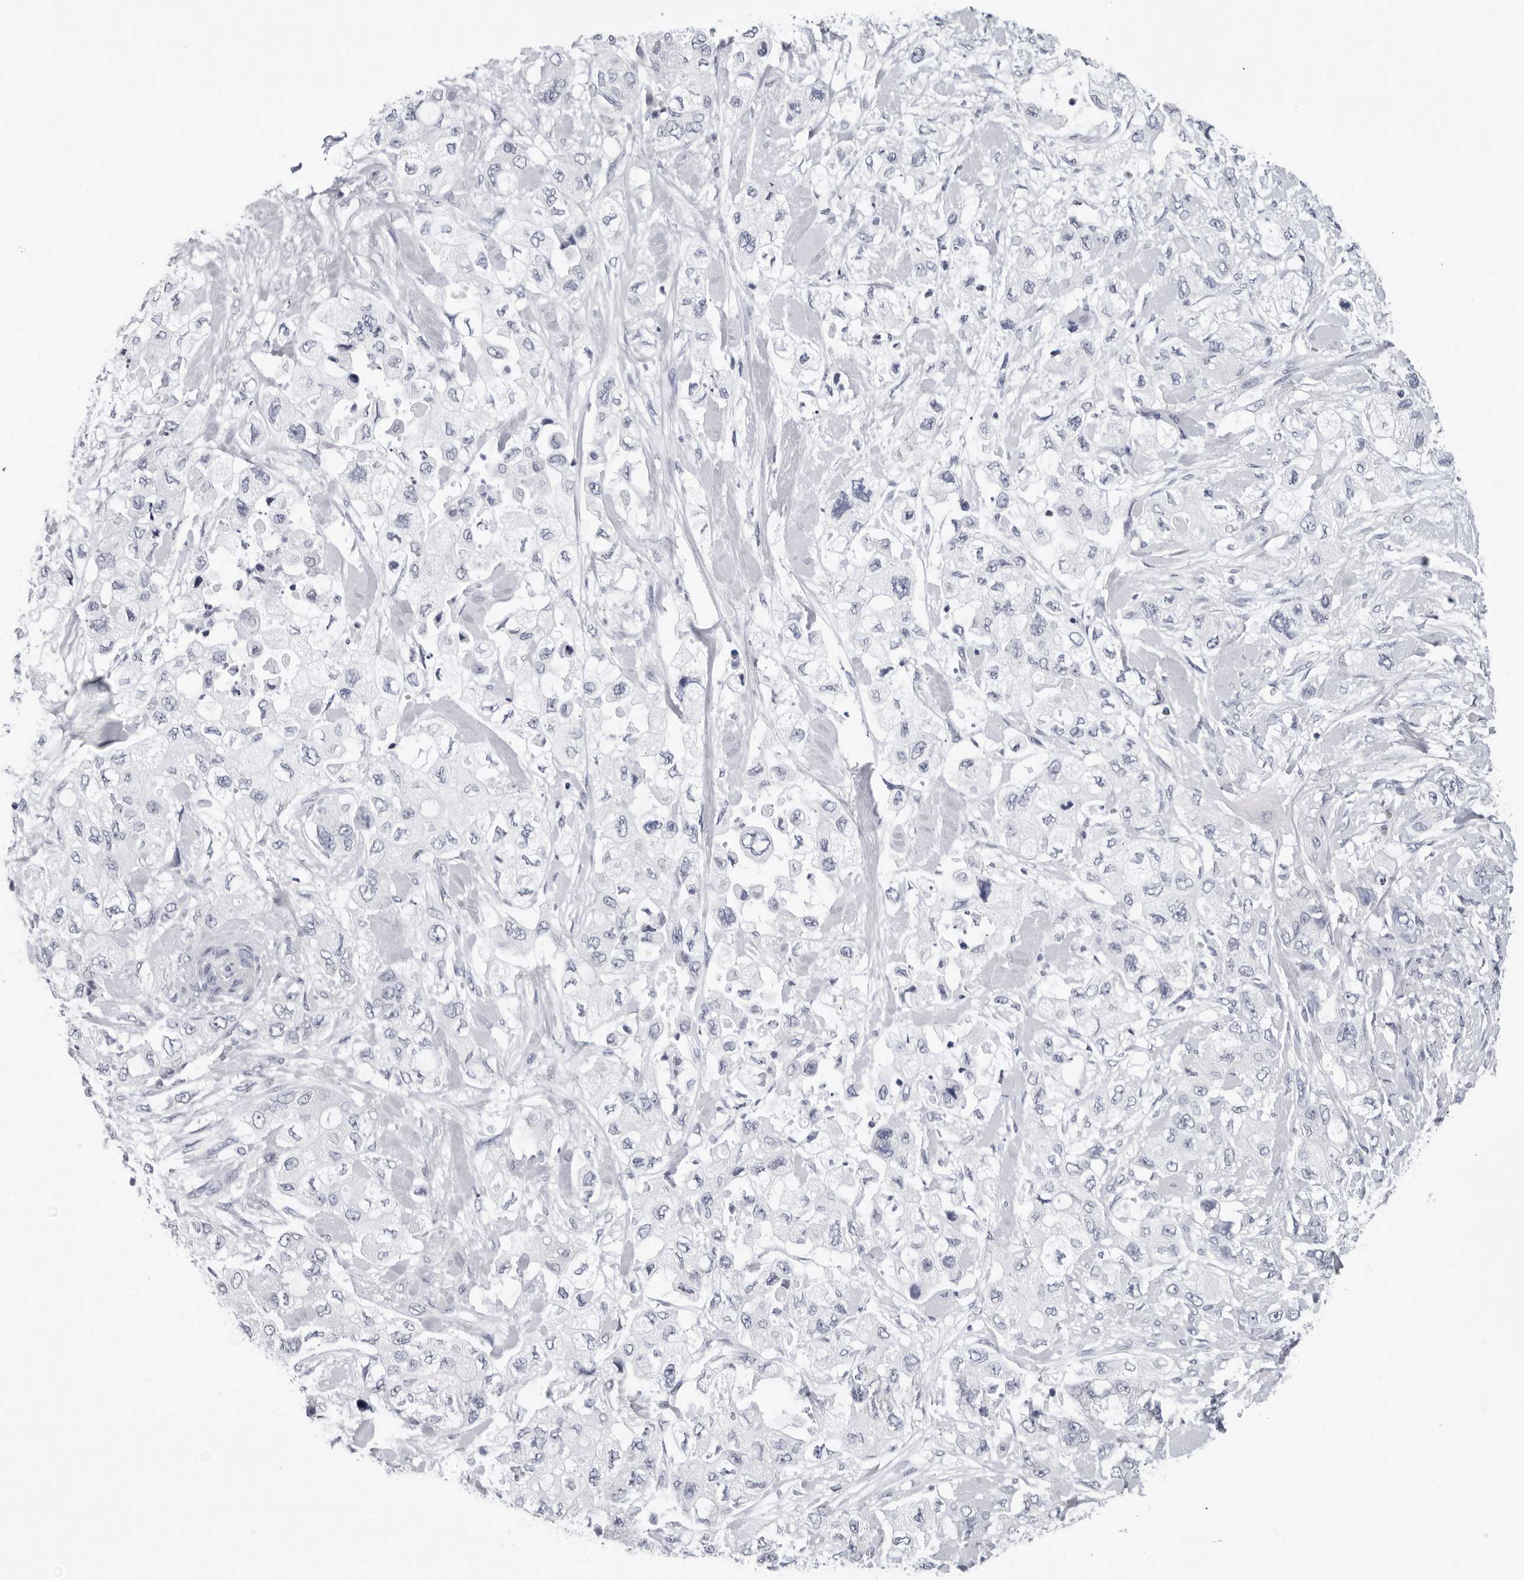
{"staining": {"intensity": "negative", "quantity": "none", "location": "none"}, "tissue": "pancreatic cancer", "cell_type": "Tumor cells", "image_type": "cancer", "snomed": [{"axis": "morphology", "description": "Adenocarcinoma, NOS"}, {"axis": "topography", "description": "Pancreas"}], "caption": "Pancreatic cancer (adenocarcinoma) was stained to show a protein in brown. There is no significant expression in tumor cells.", "gene": "CPT2", "patient": {"sex": "female", "age": 73}}